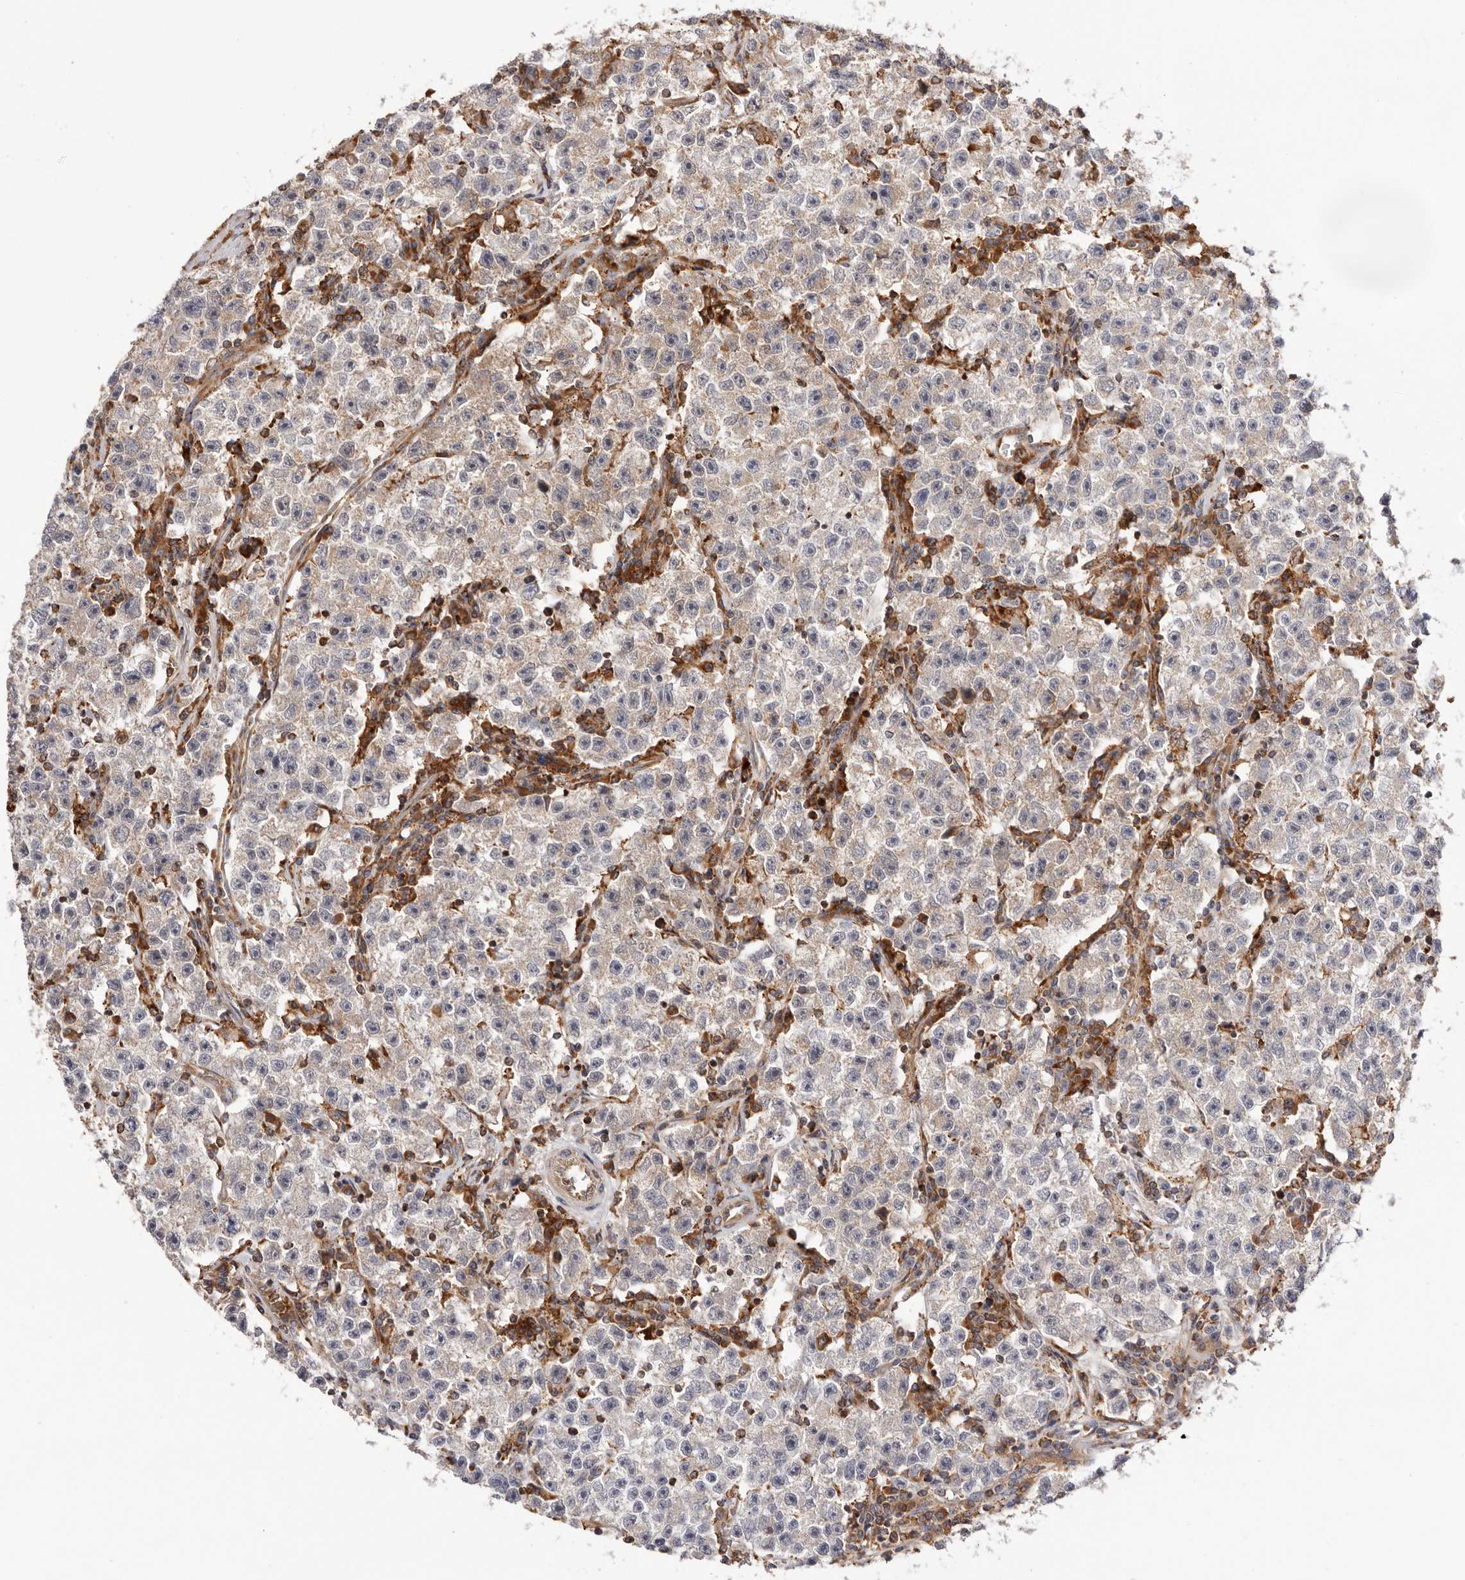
{"staining": {"intensity": "weak", "quantity": "<25%", "location": "cytoplasmic/membranous"}, "tissue": "testis cancer", "cell_type": "Tumor cells", "image_type": "cancer", "snomed": [{"axis": "morphology", "description": "Seminoma, NOS"}, {"axis": "topography", "description": "Testis"}], "caption": "Tumor cells are negative for protein expression in human testis cancer (seminoma).", "gene": "RNF213", "patient": {"sex": "male", "age": 22}}